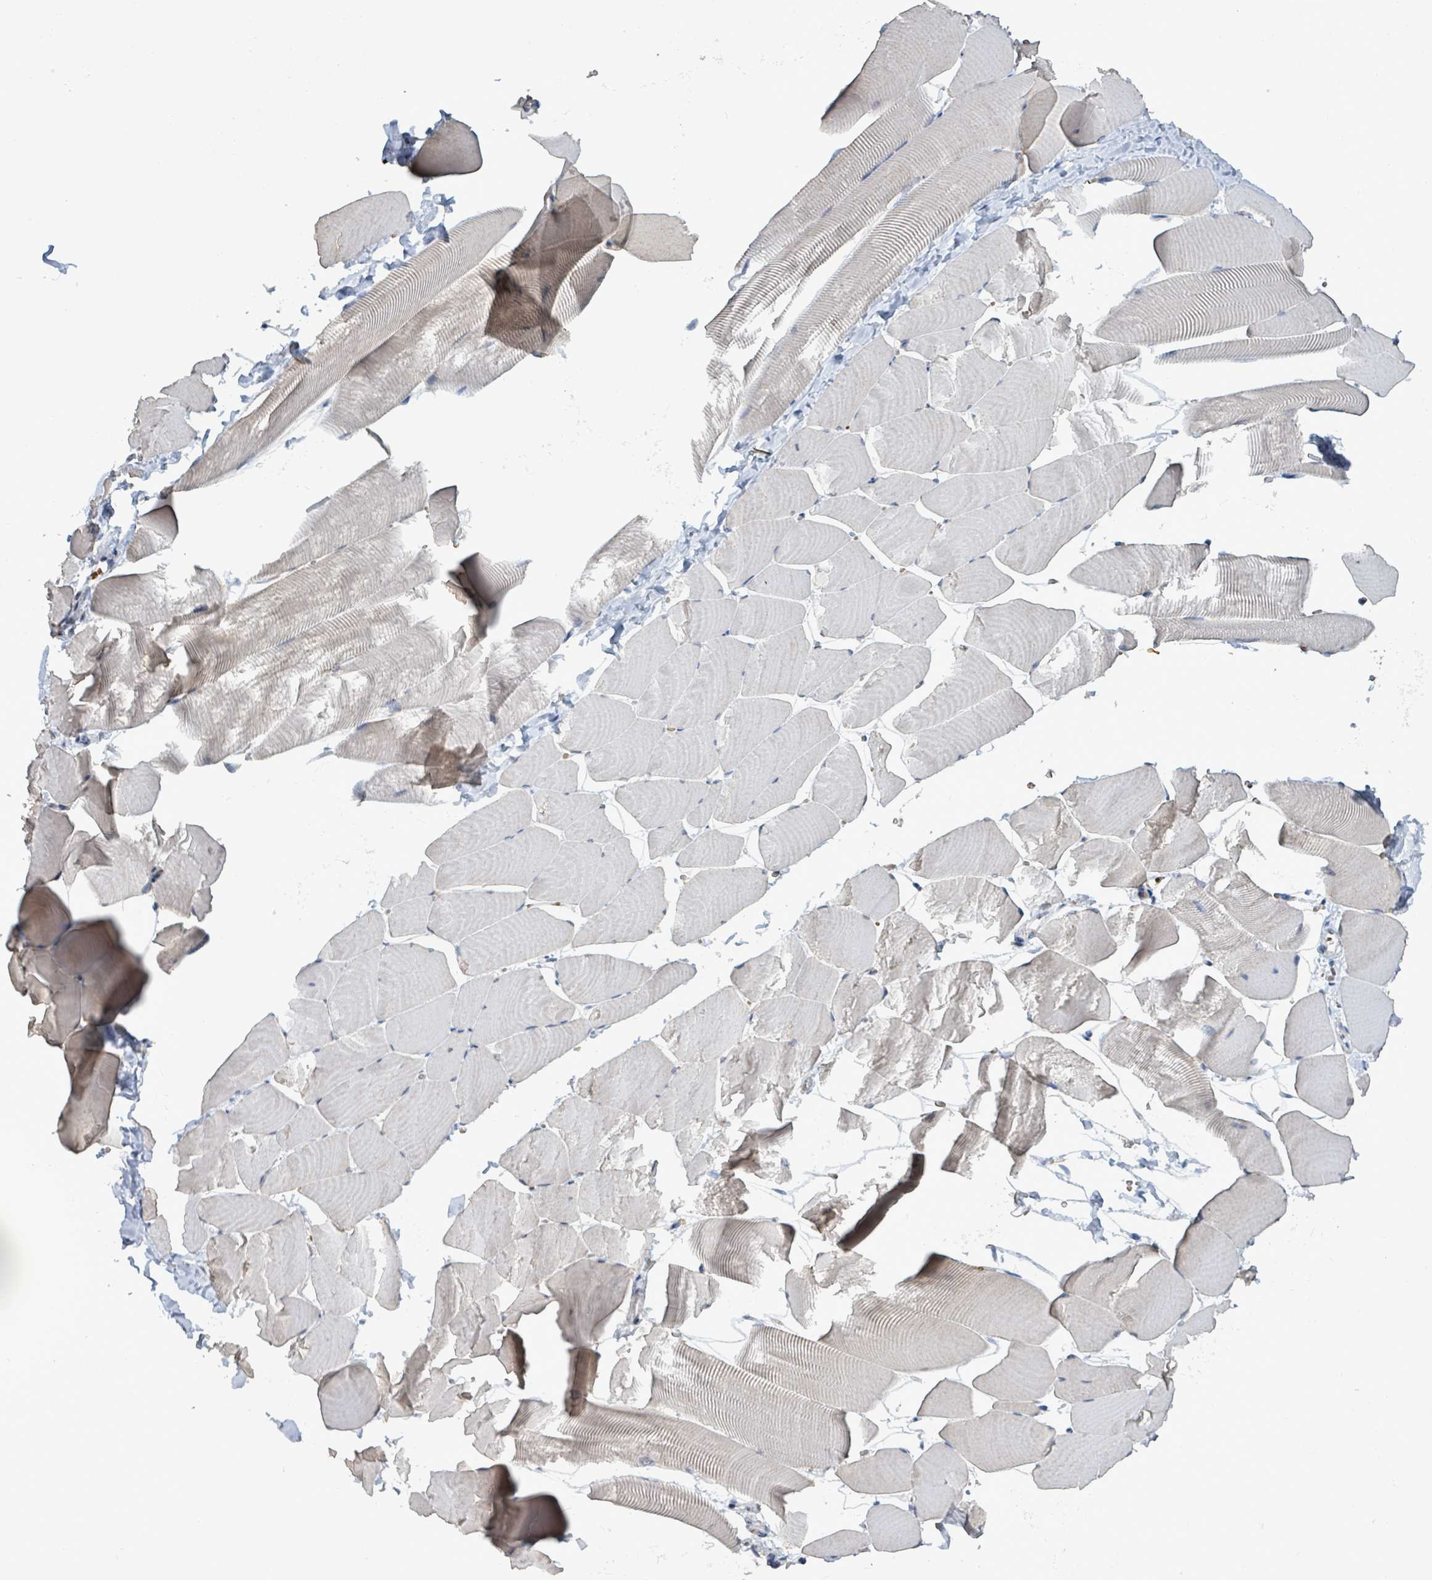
{"staining": {"intensity": "negative", "quantity": "none", "location": "none"}, "tissue": "skeletal muscle", "cell_type": "Myocytes", "image_type": "normal", "snomed": [{"axis": "morphology", "description": "Normal tissue, NOS"}, {"axis": "topography", "description": "Skeletal muscle"}], "caption": "A photomicrograph of human skeletal muscle is negative for staining in myocytes.", "gene": "SEBOX", "patient": {"sex": "male", "age": 25}}